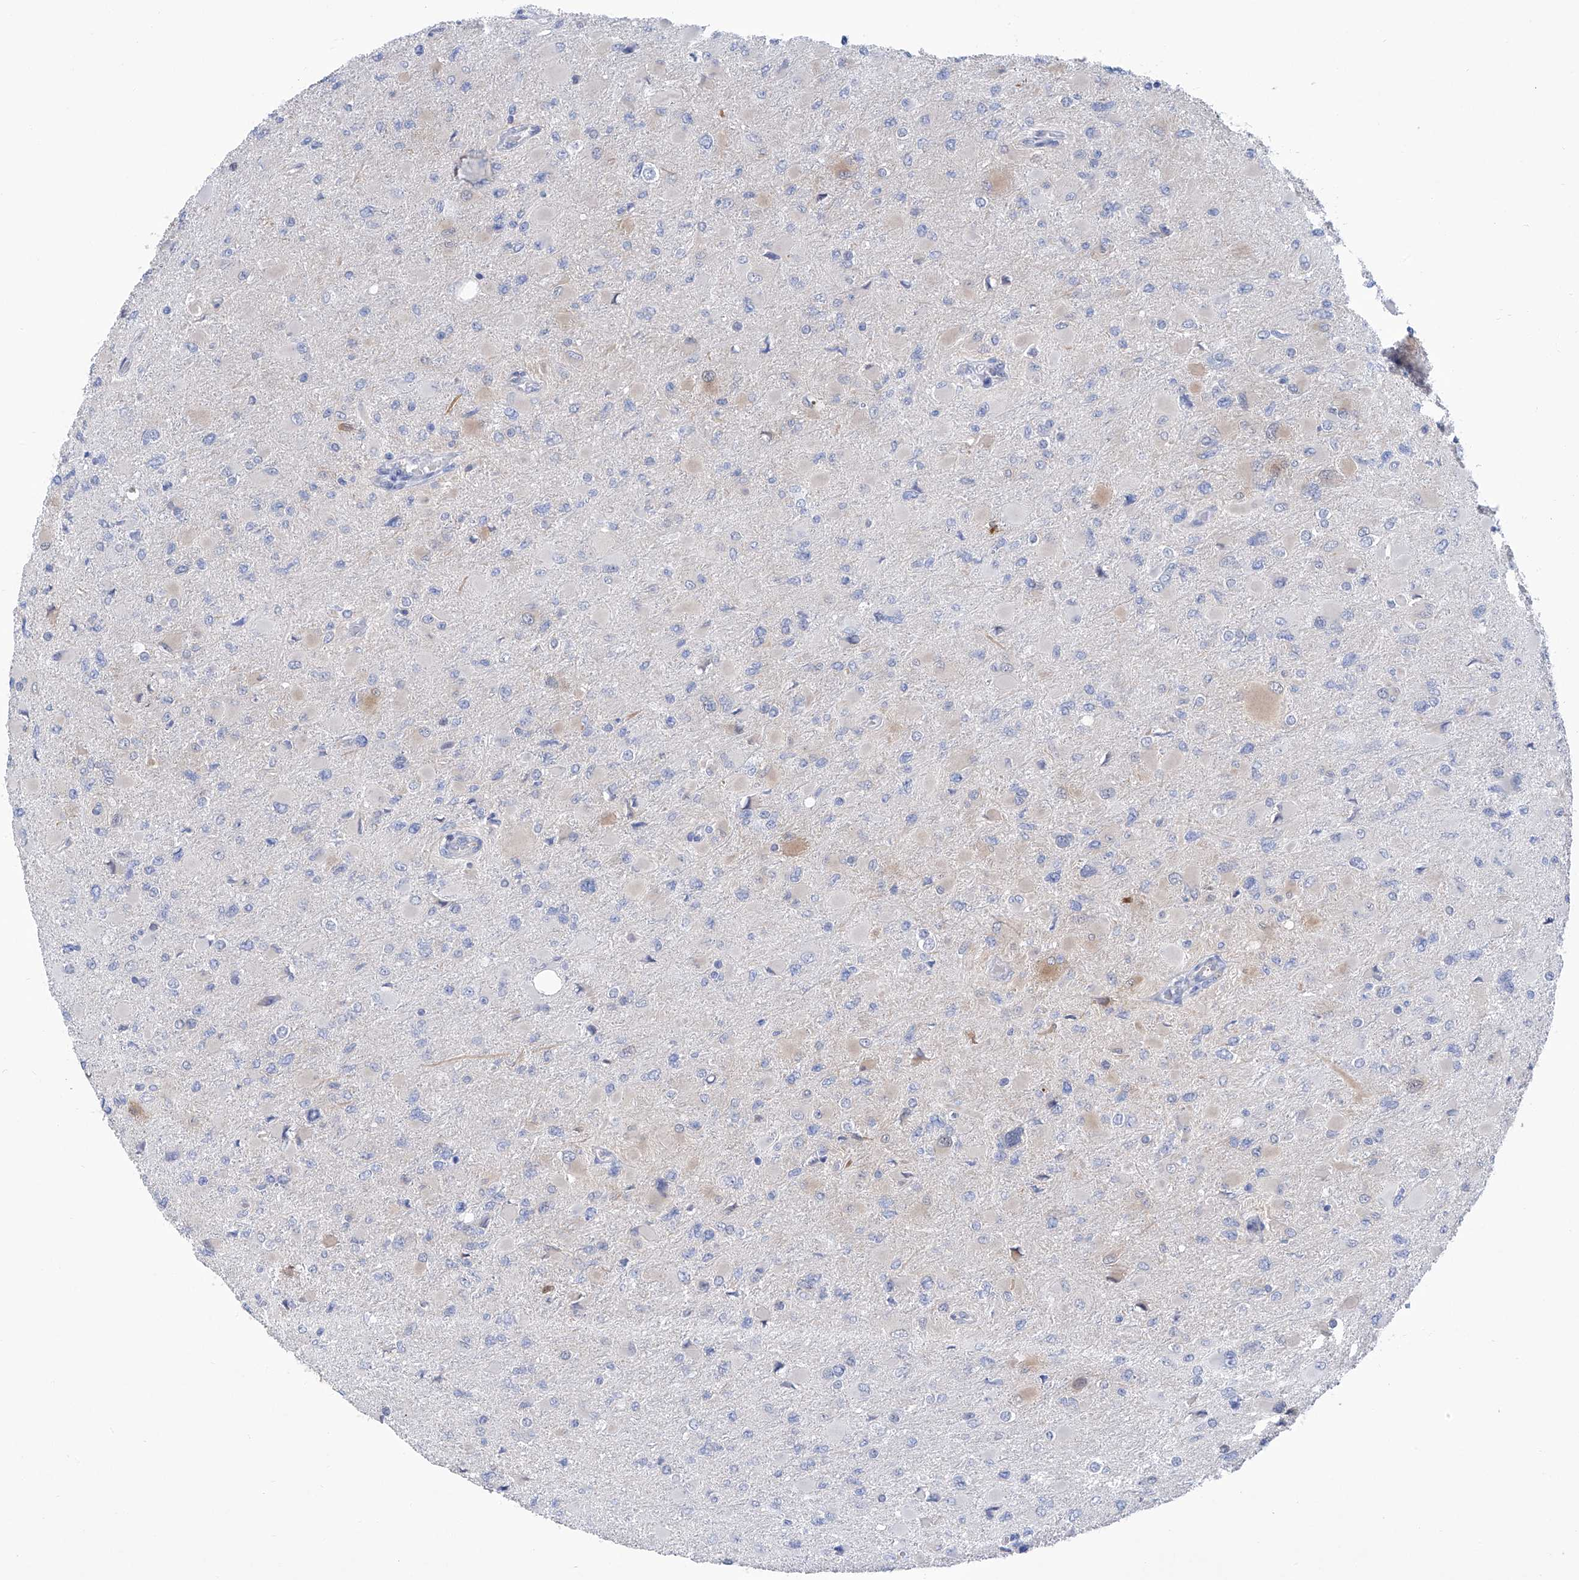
{"staining": {"intensity": "negative", "quantity": "none", "location": "none"}, "tissue": "glioma", "cell_type": "Tumor cells", "image_type": "cancer", "snomed": [{"axis": "morphology", "description": "Glioma, malignant, High grade"}, {"axis": "topography", "description": "Cerebral cortex"}], "caption": "Tumor cells show no significant positivity in malignant glioma (high-grade).", "gene": "PHF20", "patient": {"sex": "female", "age": 36}}